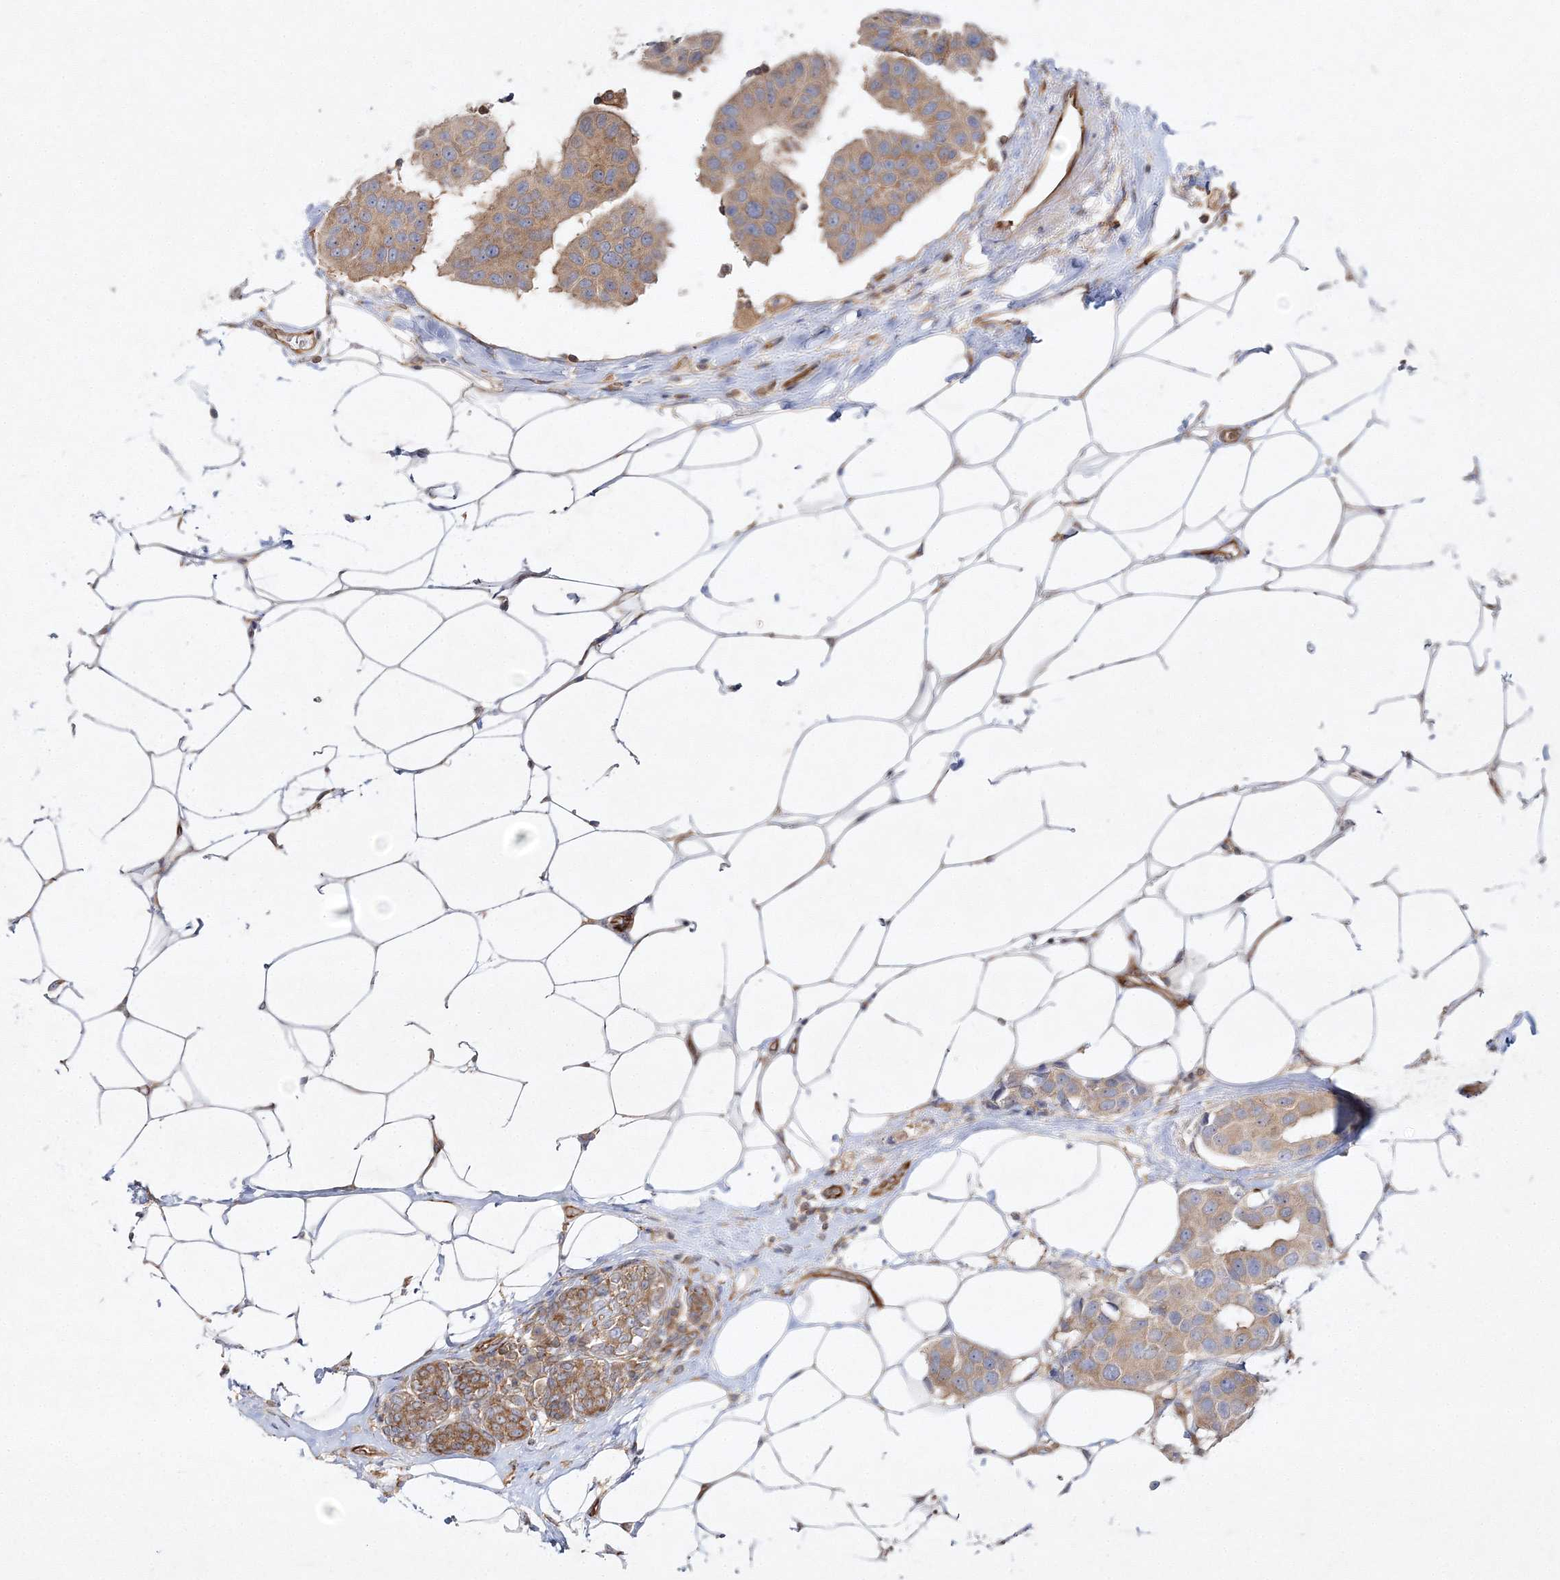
{"staining": {"intensity": "weak", "quantity": ">75%", "location": "cytoplasmic/membranous"}, "tissue": "breast cancer", "cell_type": "Tumor cells", "image_type": "cancer", "snomed": [{"axis": "morphology", "description": "Normal tissue, NOS"}, {"axis": "morphology", "description": "Duct carcinoma"}, {"axis": "topography", "description": "Breast"}], "caption": "Breast cancer tissue displays weak cytoplasmic/membranous staining in approximately >75% of tumor cells, visualized by immunohistochemistry.", "gene": "WDR37", "patient": {"sex": "female", "age": 39}}